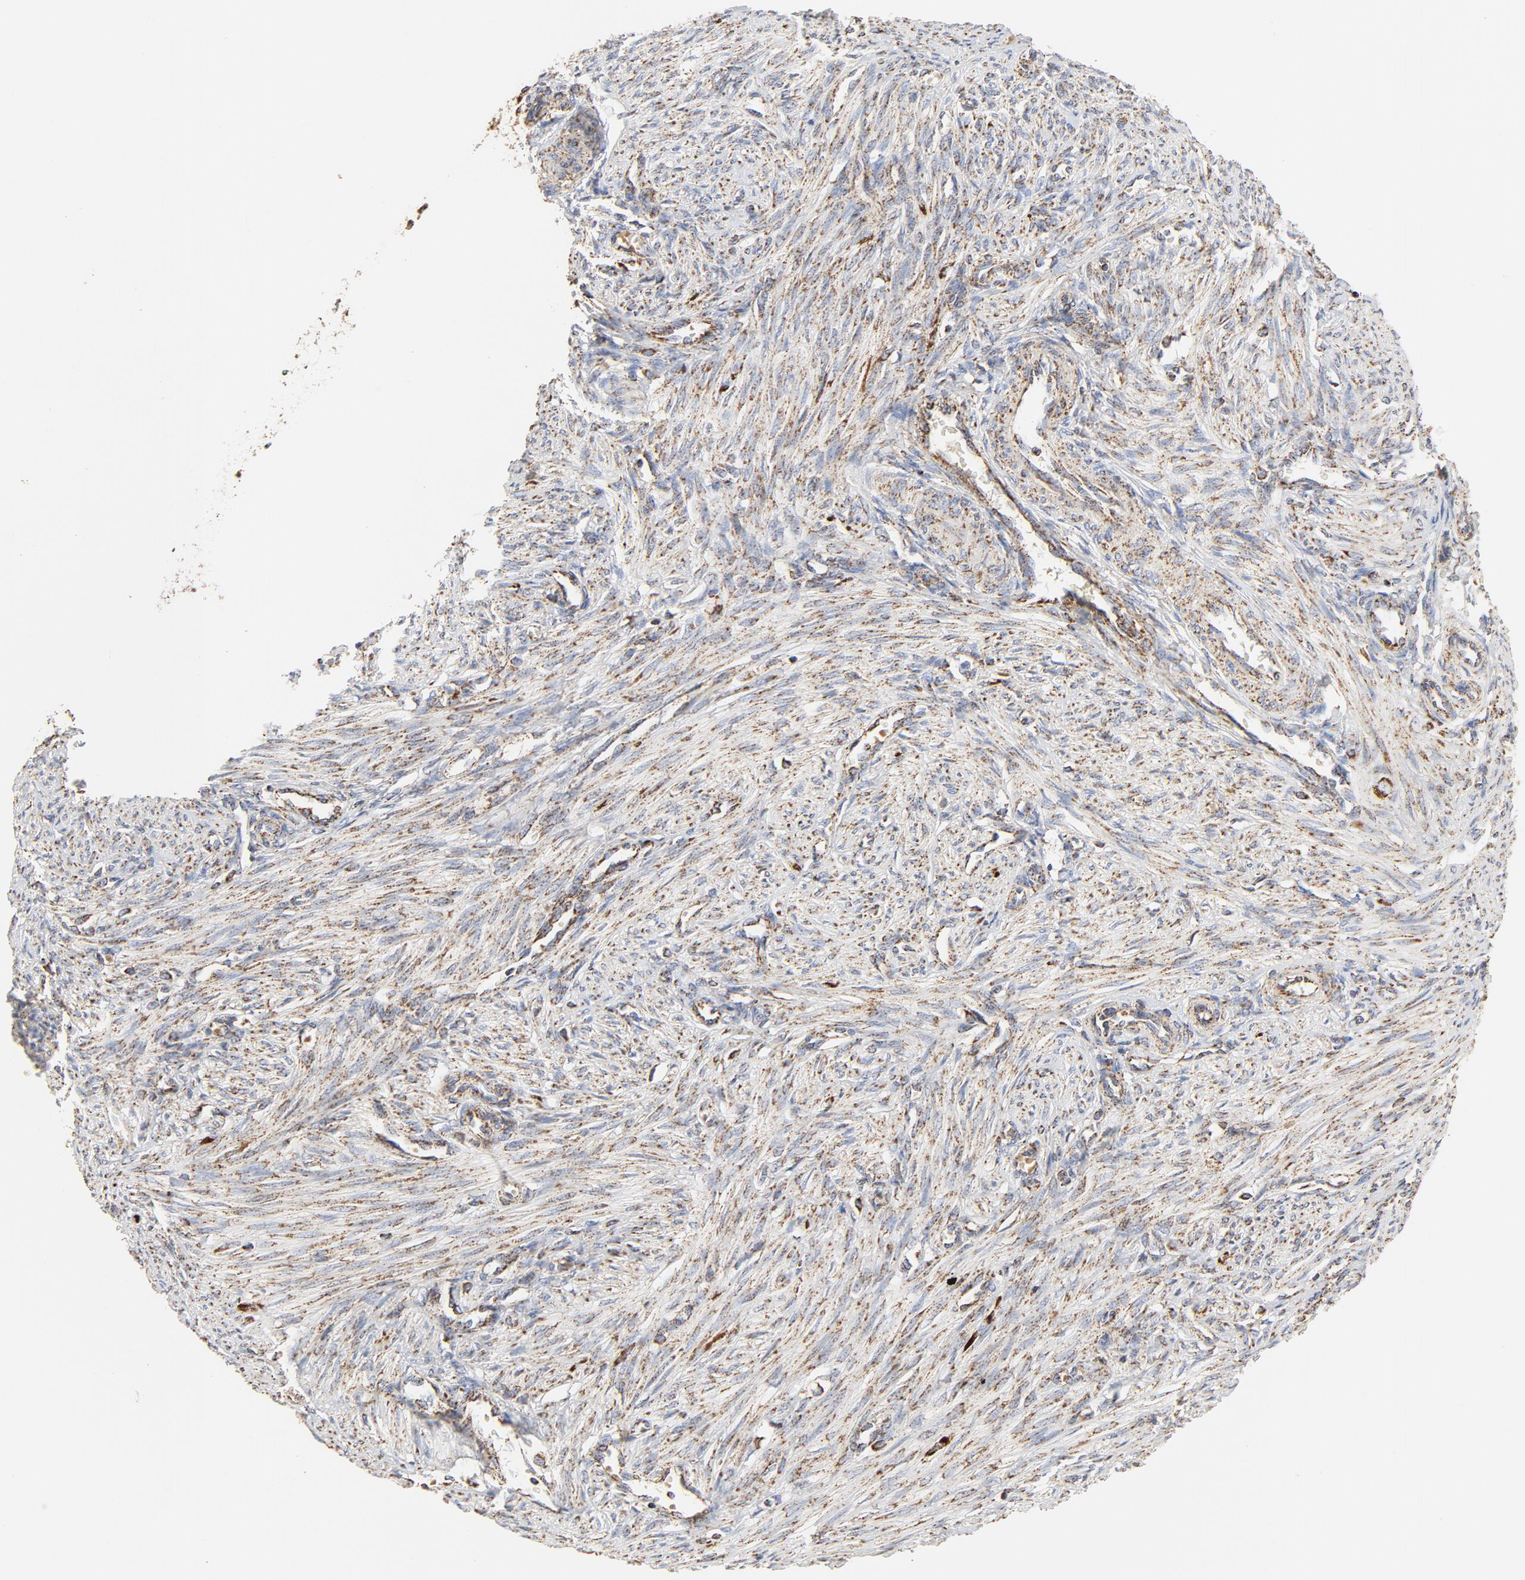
{"staining": {"intensity": "moderate", "quantity": ">75%", "location": "cytoplasmic/membranous"}, "tissue": "endometrium", "cell_type": "Cells in endometrial stroma", "image_type": "normal", "snomed": [{"axis": "morphology", "description": "Normal tissue, NOS"}, {"axis": "topography", "description": "Endometrium"}], "caption": "Cells in endometrial stroma demonstrate medium levels of moderate cytoplasmic/membranous expression in about >75% of cells in benign human endometrium.", "gene": "PCNX4", "patient": {"sex": "female", "age": 27}}